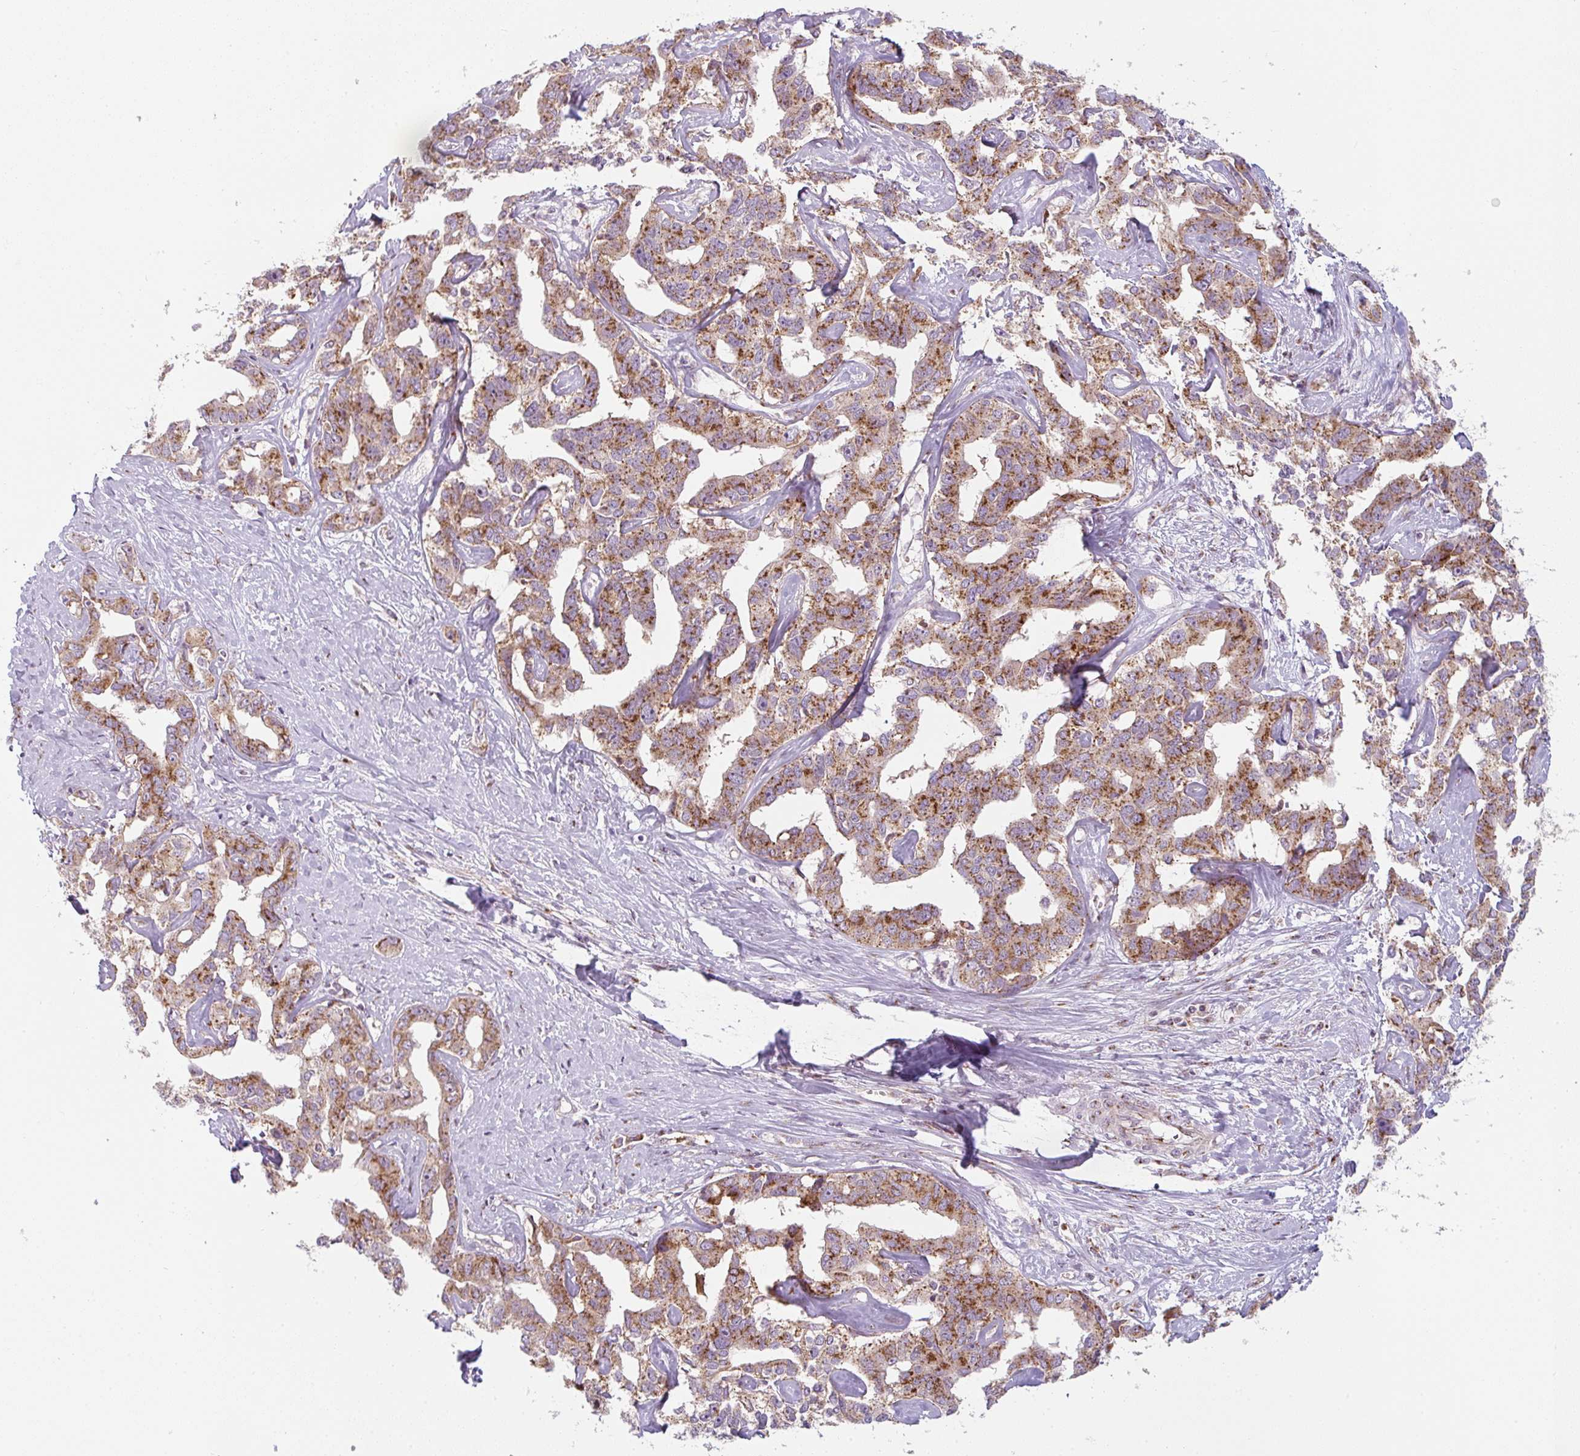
{"staining": {"intensity": "moderate", "quantity": ">75%", "location": "cytoplasmic/membranous"}, "tissue": "liver cancer", "cell_type": "Tumor cells", "image_type": "cancer", "snomed": [{"axis": "morphology", "description": "Cholangiocarcinoma"}, {"axis": "topography", "description": "Liver"}], "caption": "IHC (DAB (3,3'-diaminobenzidine)) staining of human liver cancer displays moderate cytoplasmic/membranous protein staining in approximately >75% of tumor cells. (Brightfield microscopy of DAB IHC at high magnification).", "gene": "GVQW3", "patient": {"sex": "male", "age": 59}}